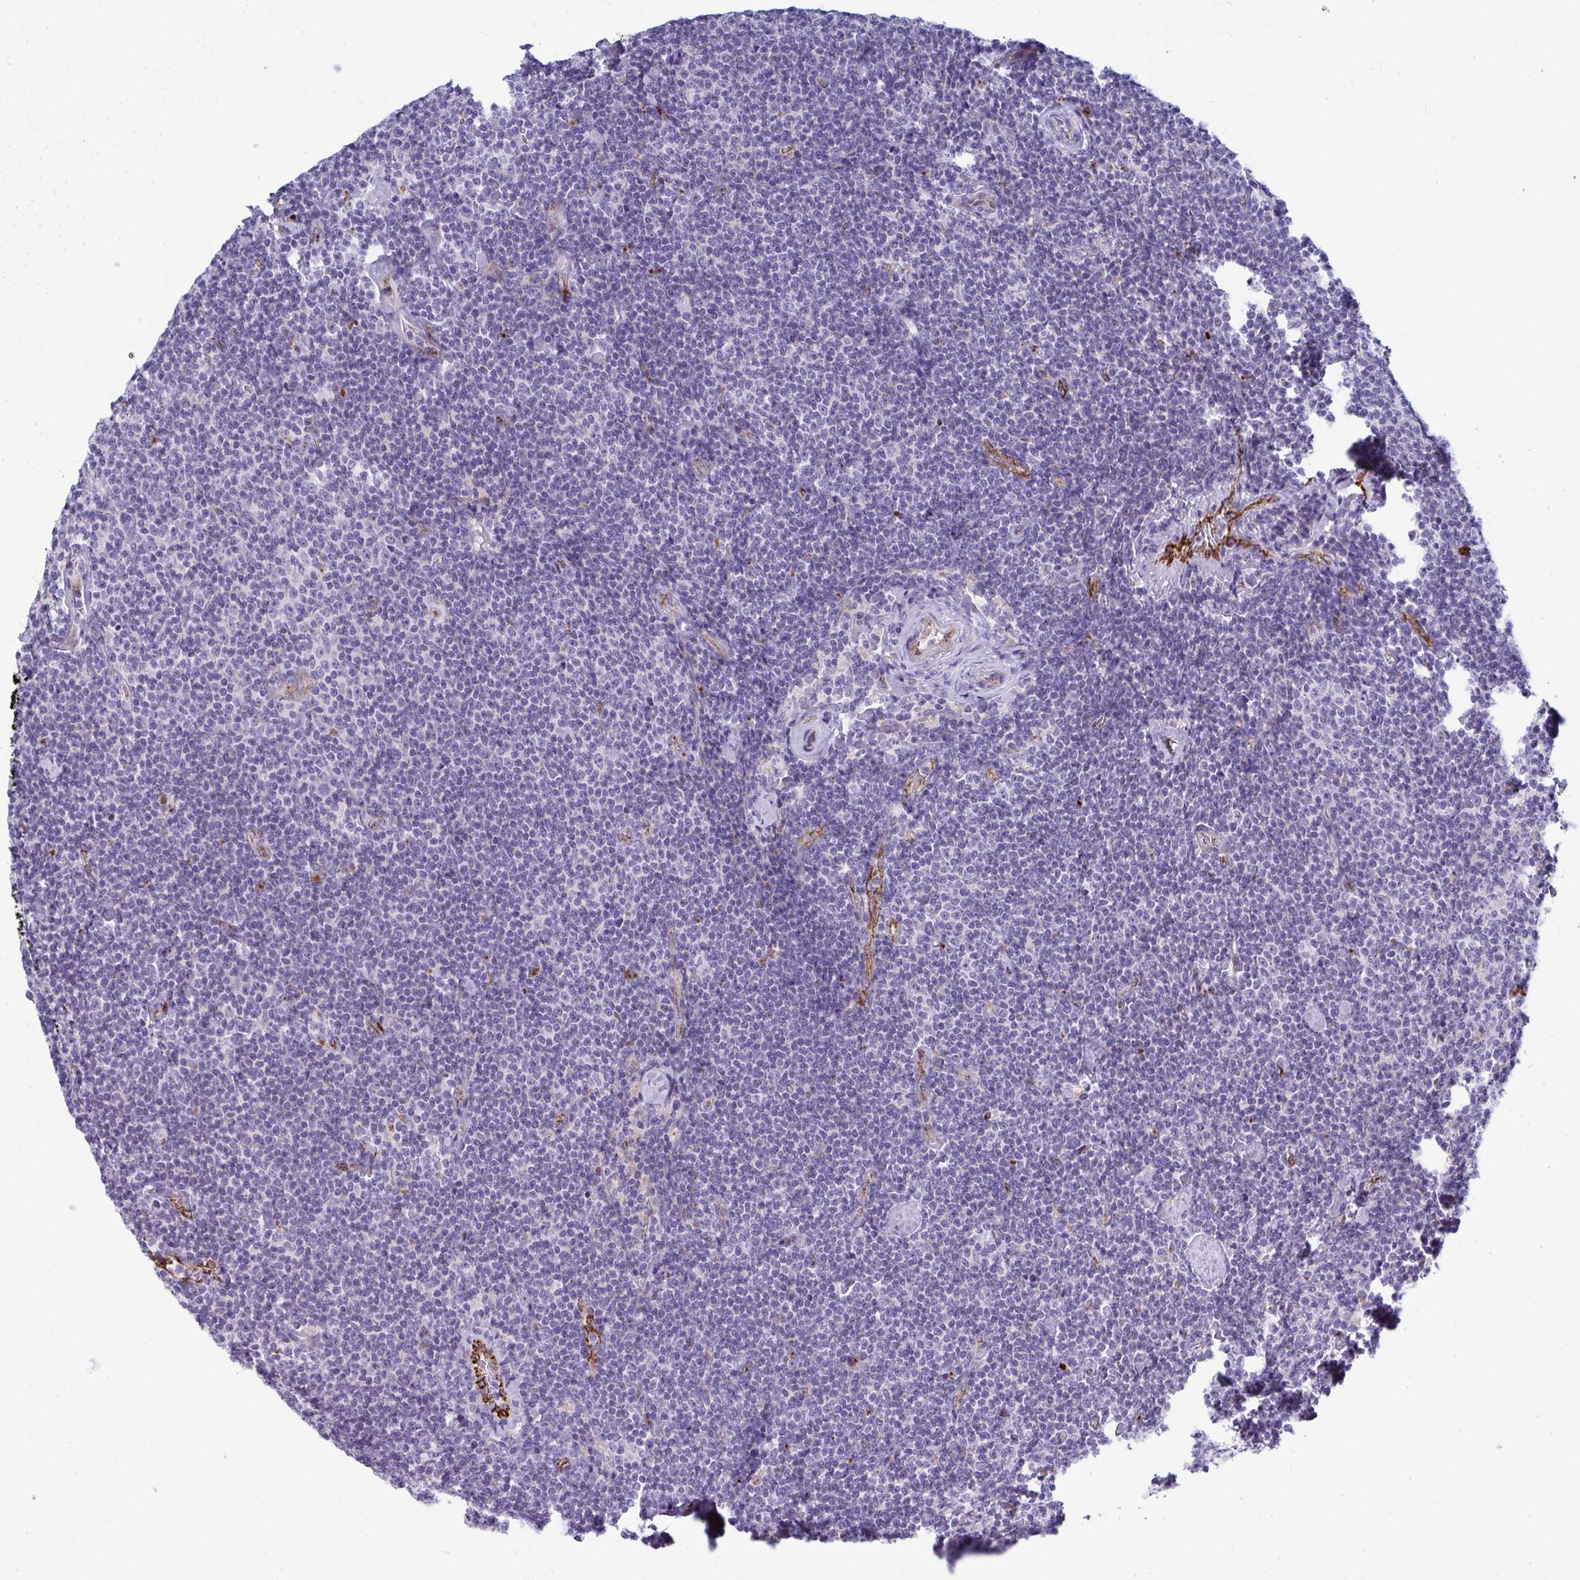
{"staining": {"intensity": "negative", "quantity": "none", "location": "none"}, "tissue": "lymphoma", "cell_type": "Tumor cells", "image_type": "cancer", "snomed": [{"axis": "morphology", "description": "Malignant lymphoma, non-Hodgkin's type, Low grade"}, {"axis": "topography", "description": "Lymph node"}], "caption": "IHC of human low-grade malignant lymphoma, non-Hodgkin's type demonstrates no staining in tumor cells.", "gene": "TOR1AIP2", "patient": {"sex": "male", "age": 81}}